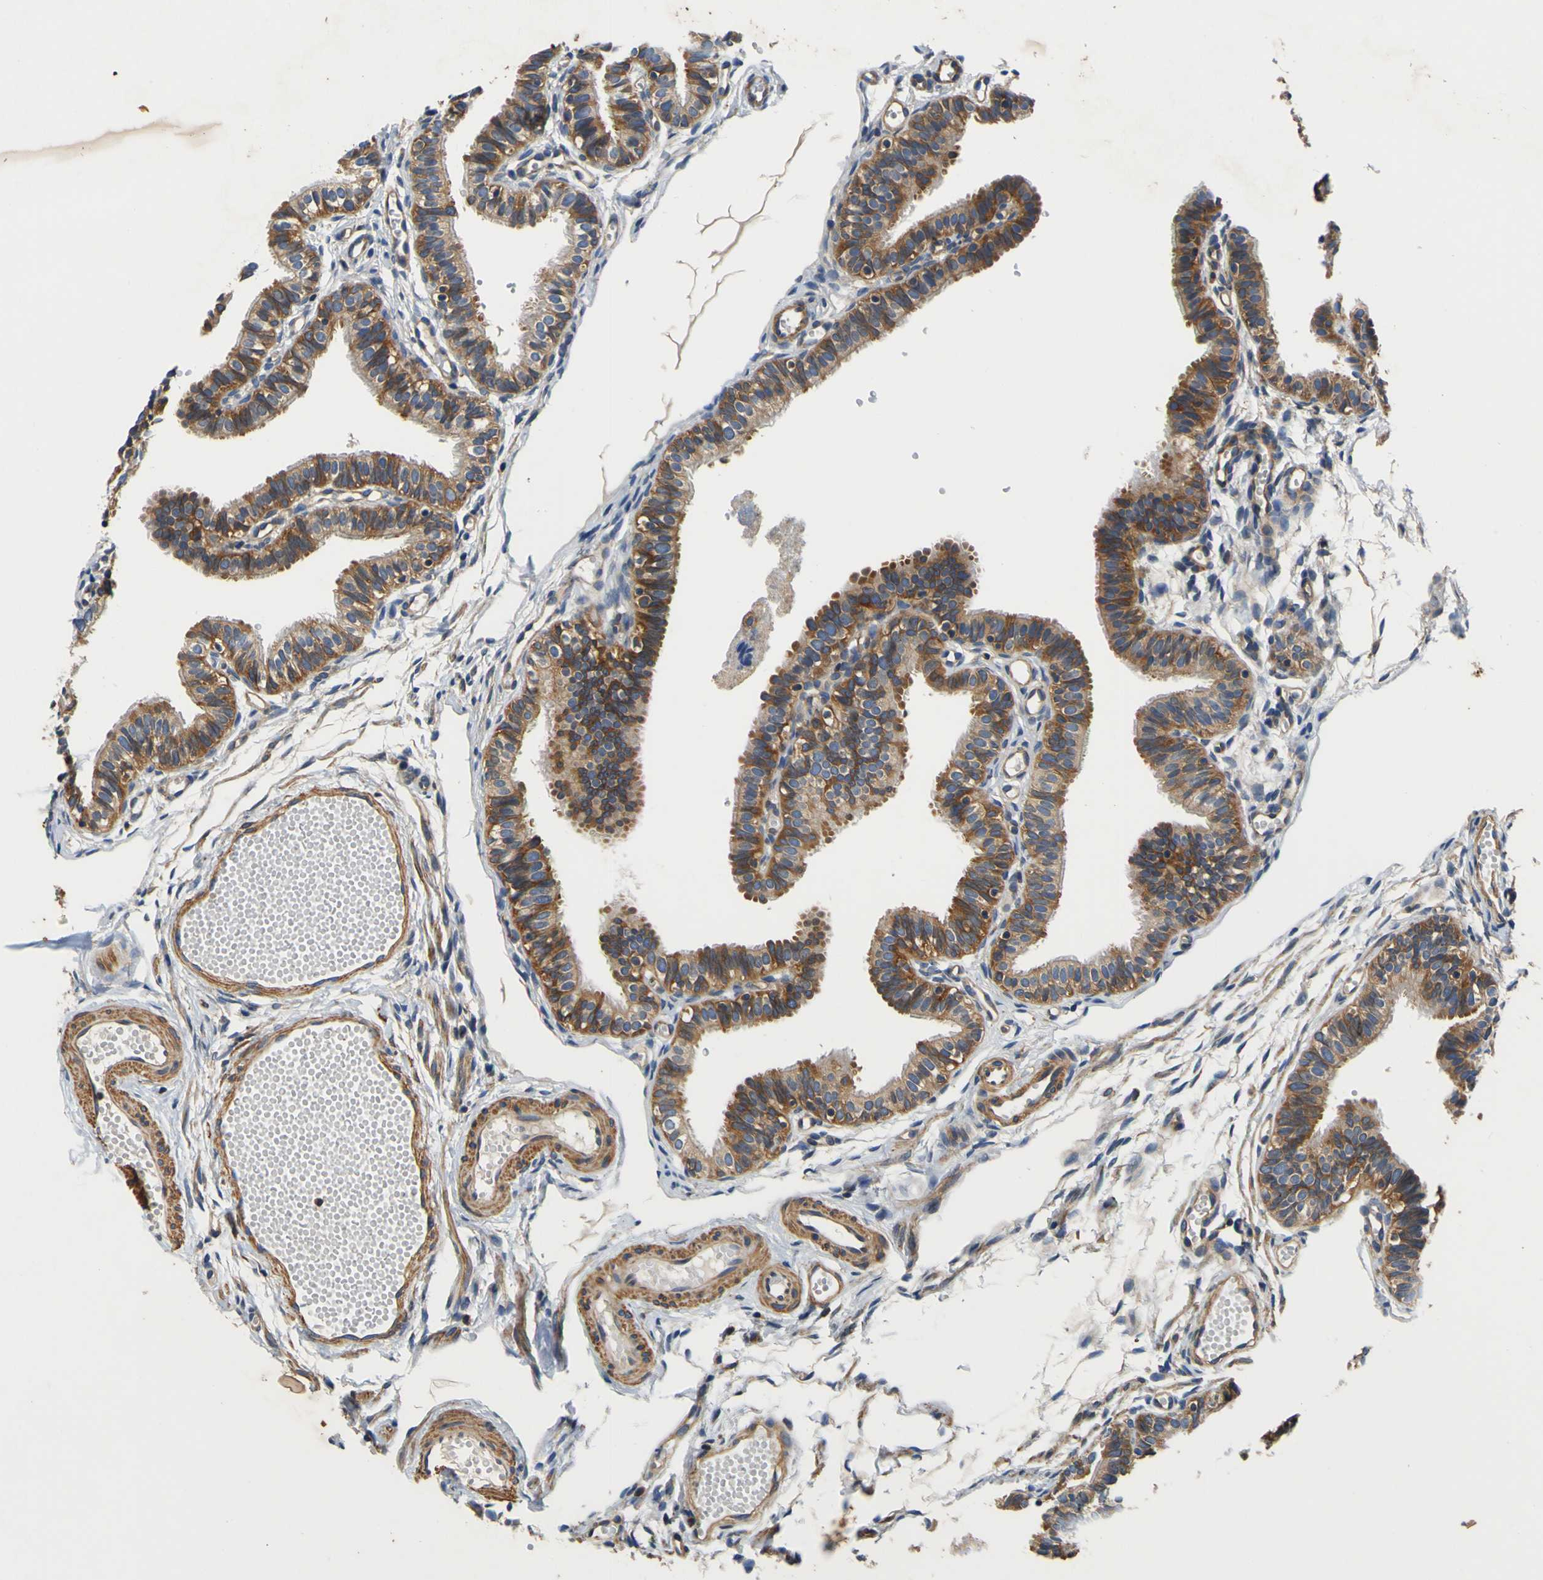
{"staining": {"intensity": "moderate", "quantity": ">75%", "location": "cytoplasmic/membranous"}, "tissue": "fallopian tube", "cell_type": "Glandular cells", "image_type": "normal", "snomed": [{"axis": "morphology", "description": "Normal tissue, NOS"}, {"axis": "topography", "description": "Fallopian tube"}, {"axis": "topography", "description": "Placenta"}], "caption": "This micrograph shows IHC staining of benign human fallopian tube, with medium moderate cytoplasmic/membranous staining in about >75% of glandular cells.", "gene": "CNR2", "patient": {"sex": "female", "age": 34}}